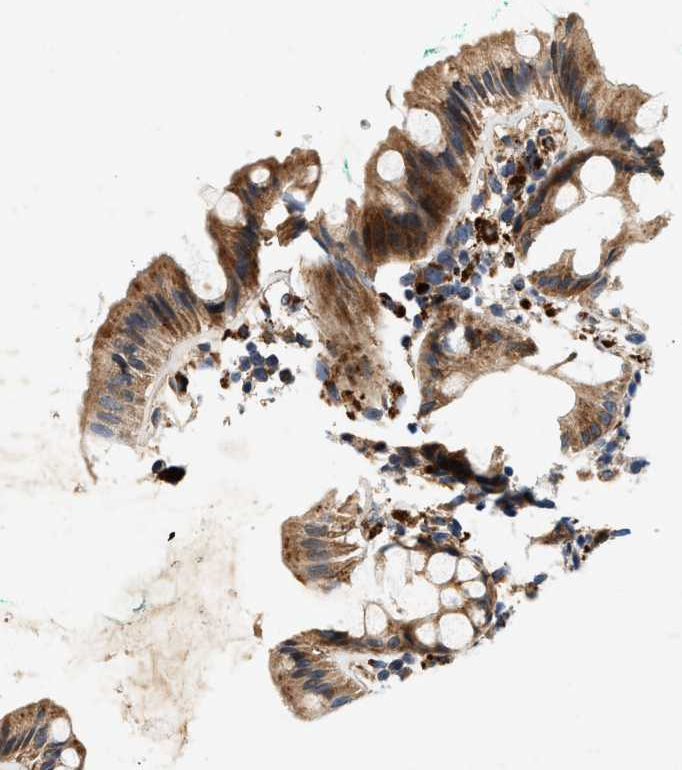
{"staining": {"intensity": "moderate", "quantity": ">75%", "location": "cytoplasmic/membranous"}, "tissue": "rectum", "cell_type": "Glandular cells", "image_type": "normal", "snomed": [{"axis": "morphology", "description": "Normal tissue, NOS"}, {"axis": "topography", "description": "Rectum"}], "caption": "Glandular cells display moderate cytoplasmic/membranous expression in approximately >75% of cells in unremarkable rectum. (DAB IHC with brightfield microscopy, high magnification).", "gene": "DUSP10", "patient": {"sex": "female", "age": 65}}